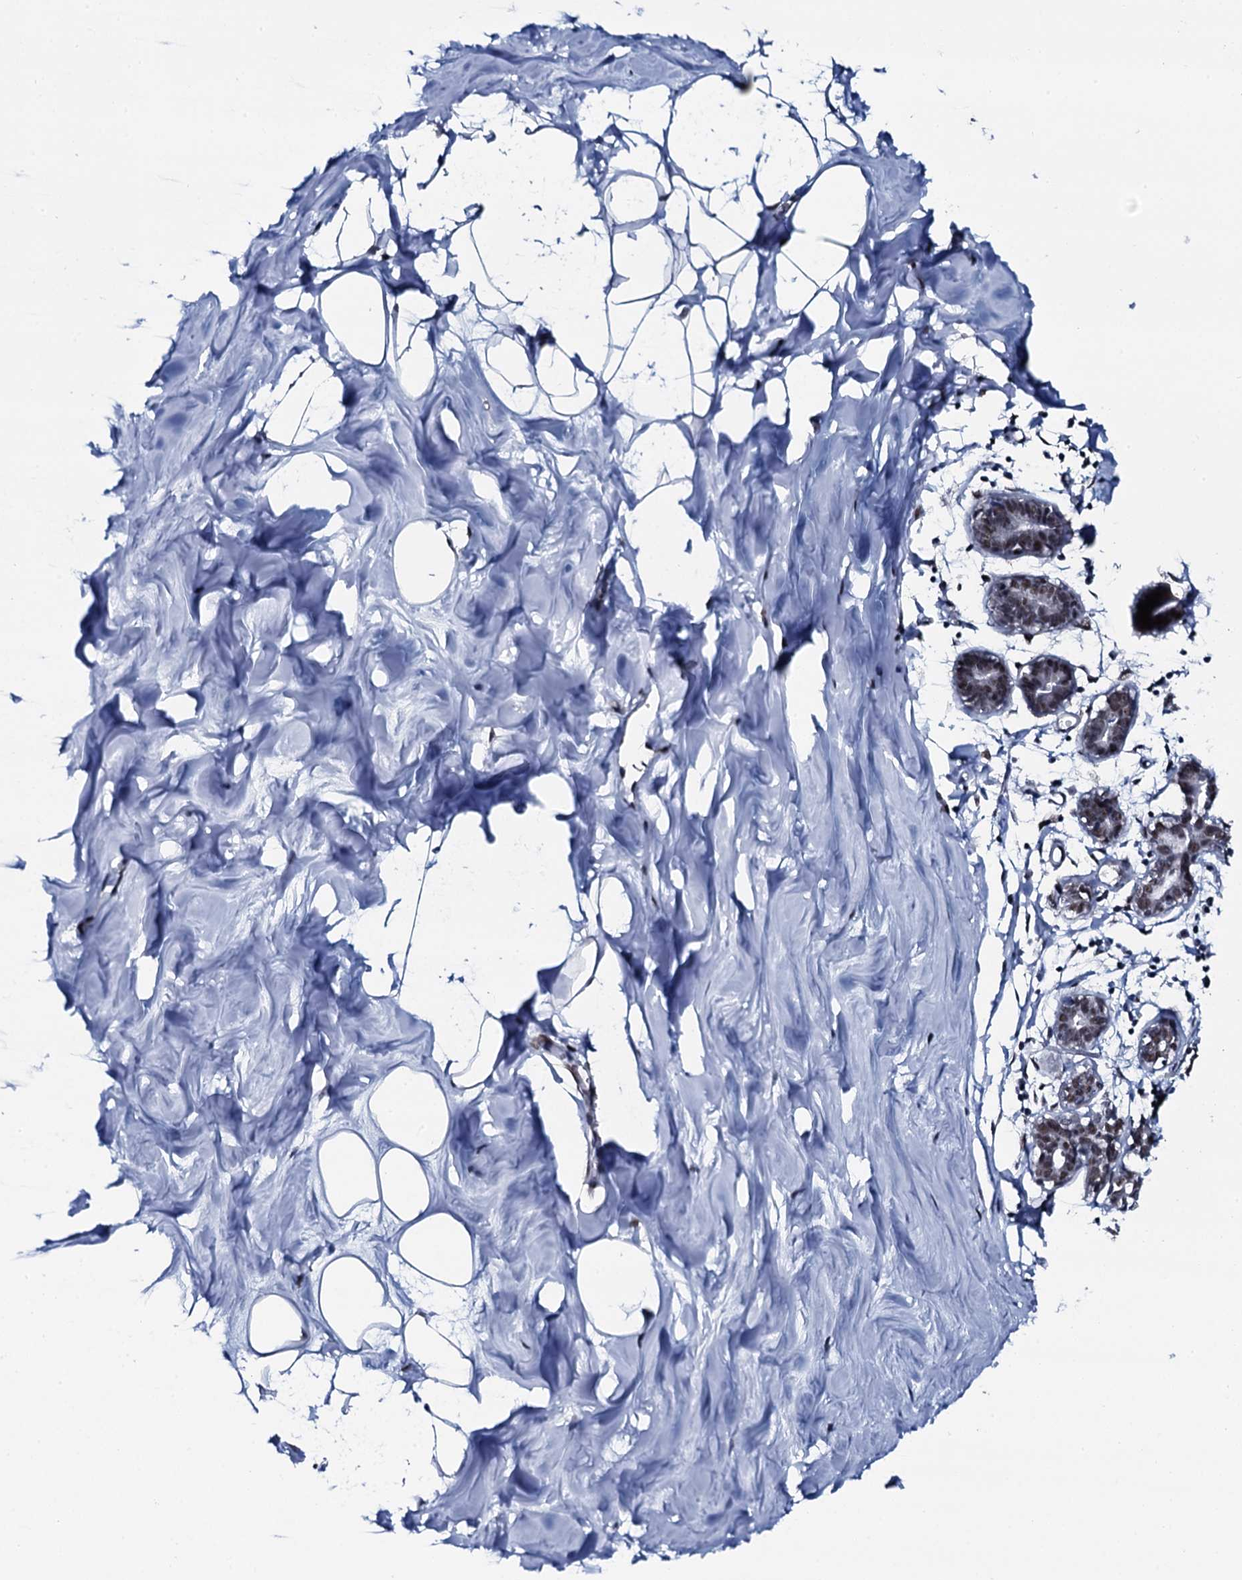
{"staining": {"intensity": "negative", "quantity": "none", "location": "none"}, "tissue": "breast", "cell_type": "Adipocytes", "image_type": "normal", "snomed": [{"axis": "morphology", "description": "Normal tissue, NOS"}, {"axis": "topography", "description": "Breast"}], "caption": "The IHC micrograph has no significant expression in adipocytes of breast. (Stains: DAB (3,3'-diaminobenzidine) immunohistochemistry (IHC) with hematoxylin counter stain, Microscopy: brightfield microscopy at high magnification).", "gene": "CWC15", "patient": {"sex": "female", "age": 27}}